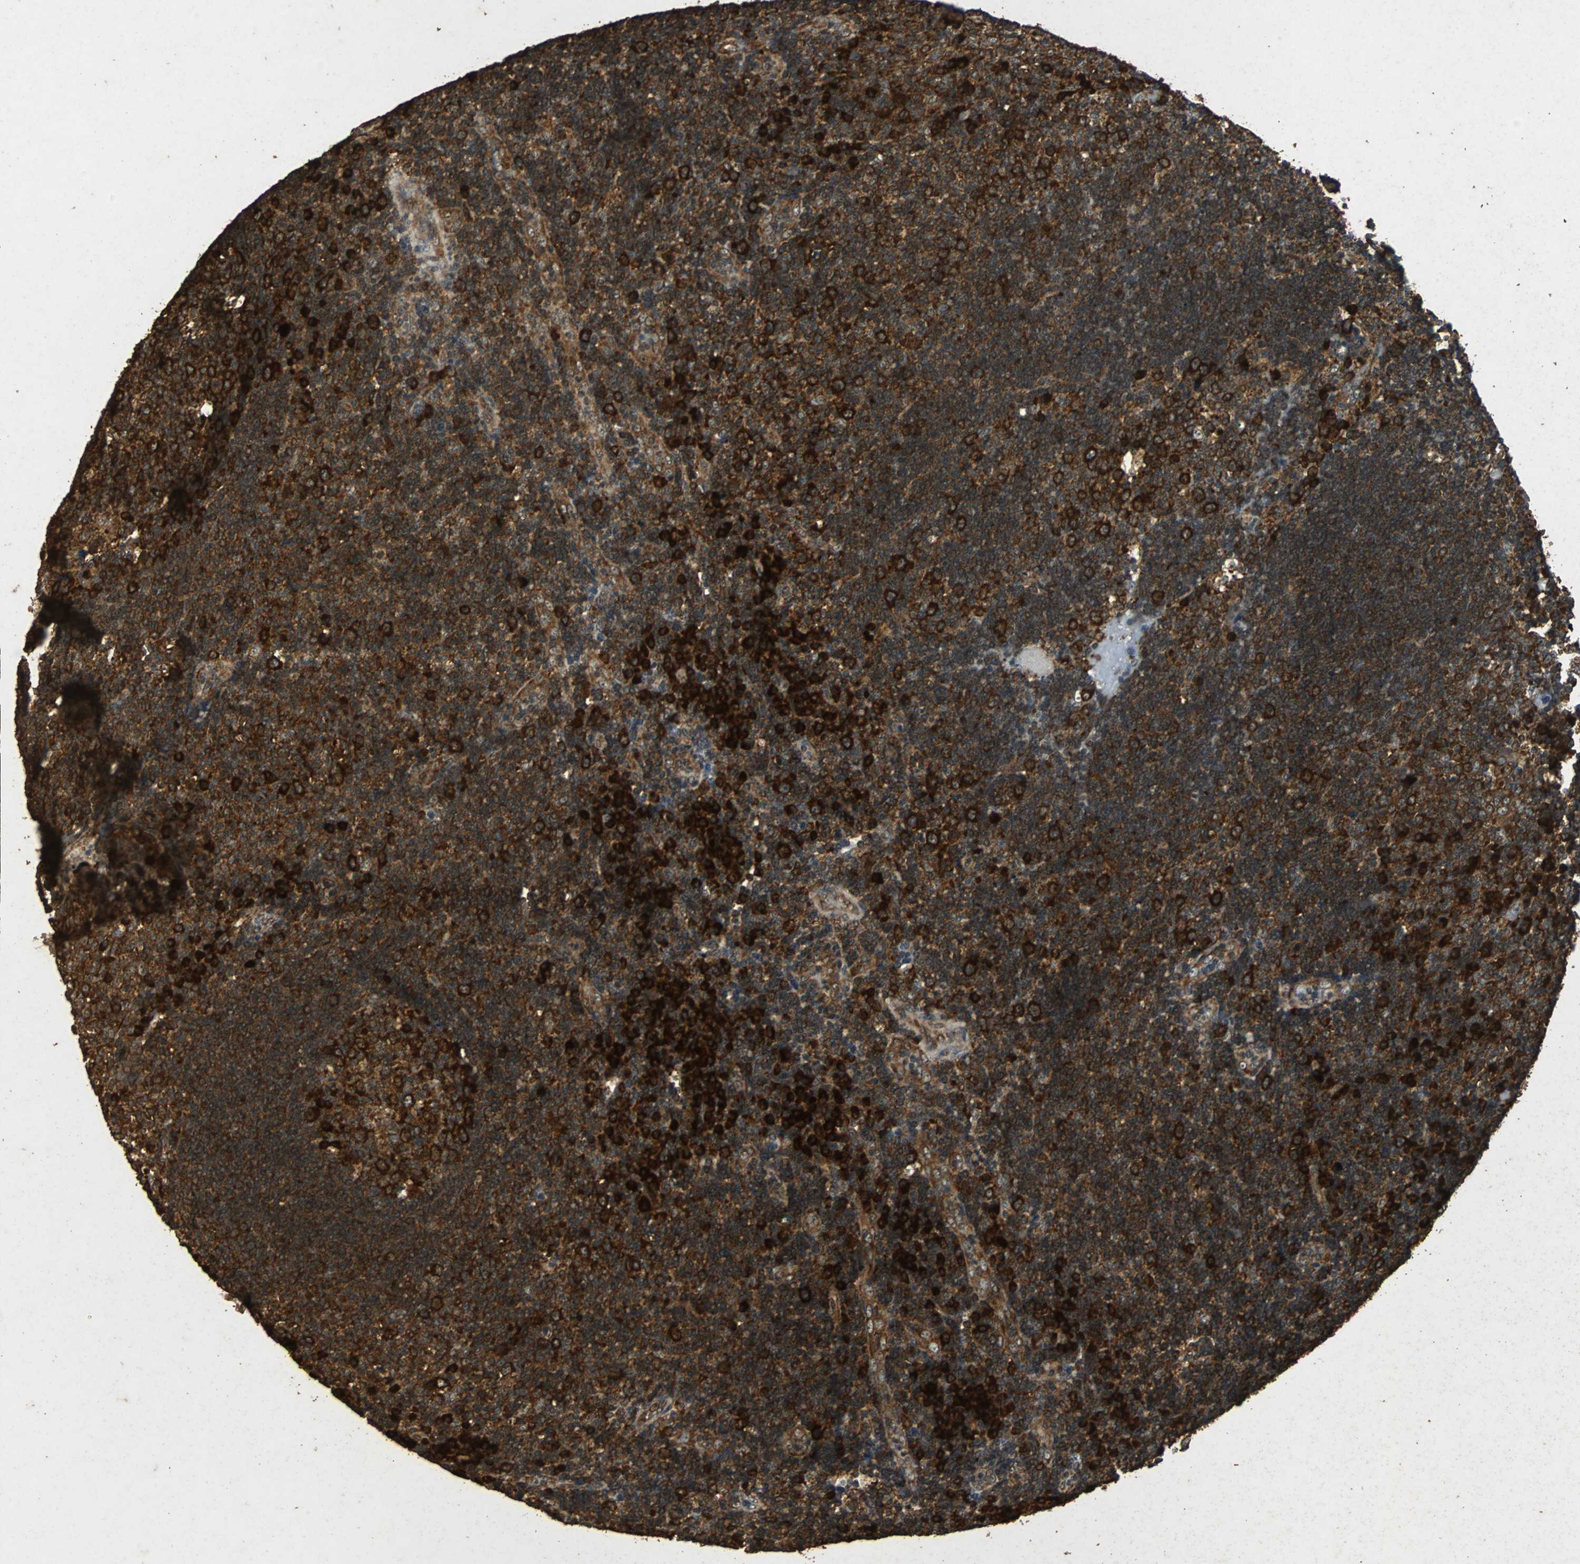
{"staining": {"intensity": "strong", "quantity": ">75%", "location": "cytoplasmic/membranous"}, "tissue": "tonsil", "cell_type": "Germinal center cells", "image_type": "normal", "snomed": [{"axis": "morphology", "description": "Normal tissue, NOS"}, {"axis": "topography", "description": "Tonsil"}], "caption": "This is an image of immunohistochemistry (IHC) staining of unremarkable tonsil, which shows strong positivity in the cytoplasmic/membranous of germinal center cells.", "gene": "NAA10", "patient": {"sex": "female", "age": 40}}